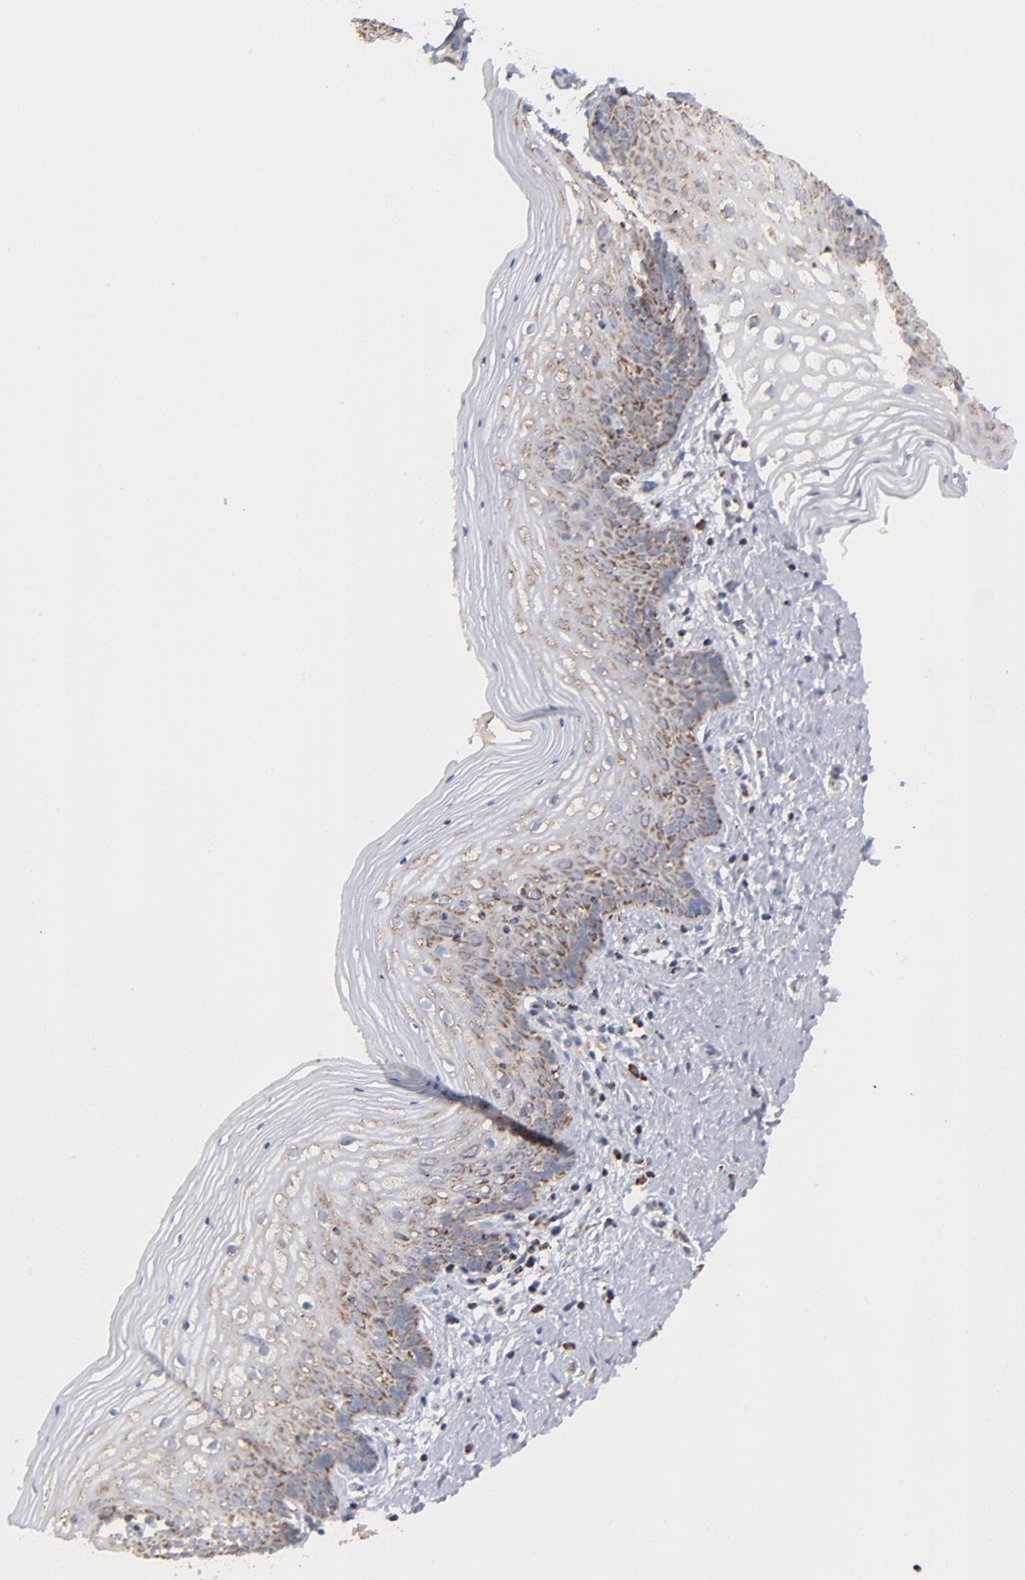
{"staining": {"intensity": "moderate", "quantity": "25%-75%", "location": "cytoplasmic/membranous"}, "tissue": "vagina", "cell_type": "Squamous epithelial cells", "image_type": "normal", "snomed": [{"axis": "morphology", "description": "Normal tissue, NOS"}, {"axis": "topography", "description": "Vagina"}], "caption": "Immunohistochemical staining of normal human vagina exhibits medium levels of moderate cytoplasmic/membranous positivity in approximately 25%-75% of squamous epithelial cells. (DAB (3,3'-diaminobenzidine) IHC, brown staining for protein, blue staining for nuclei).", "gene": "ASB3", "patient": {"sex": "female", "age": 46}}